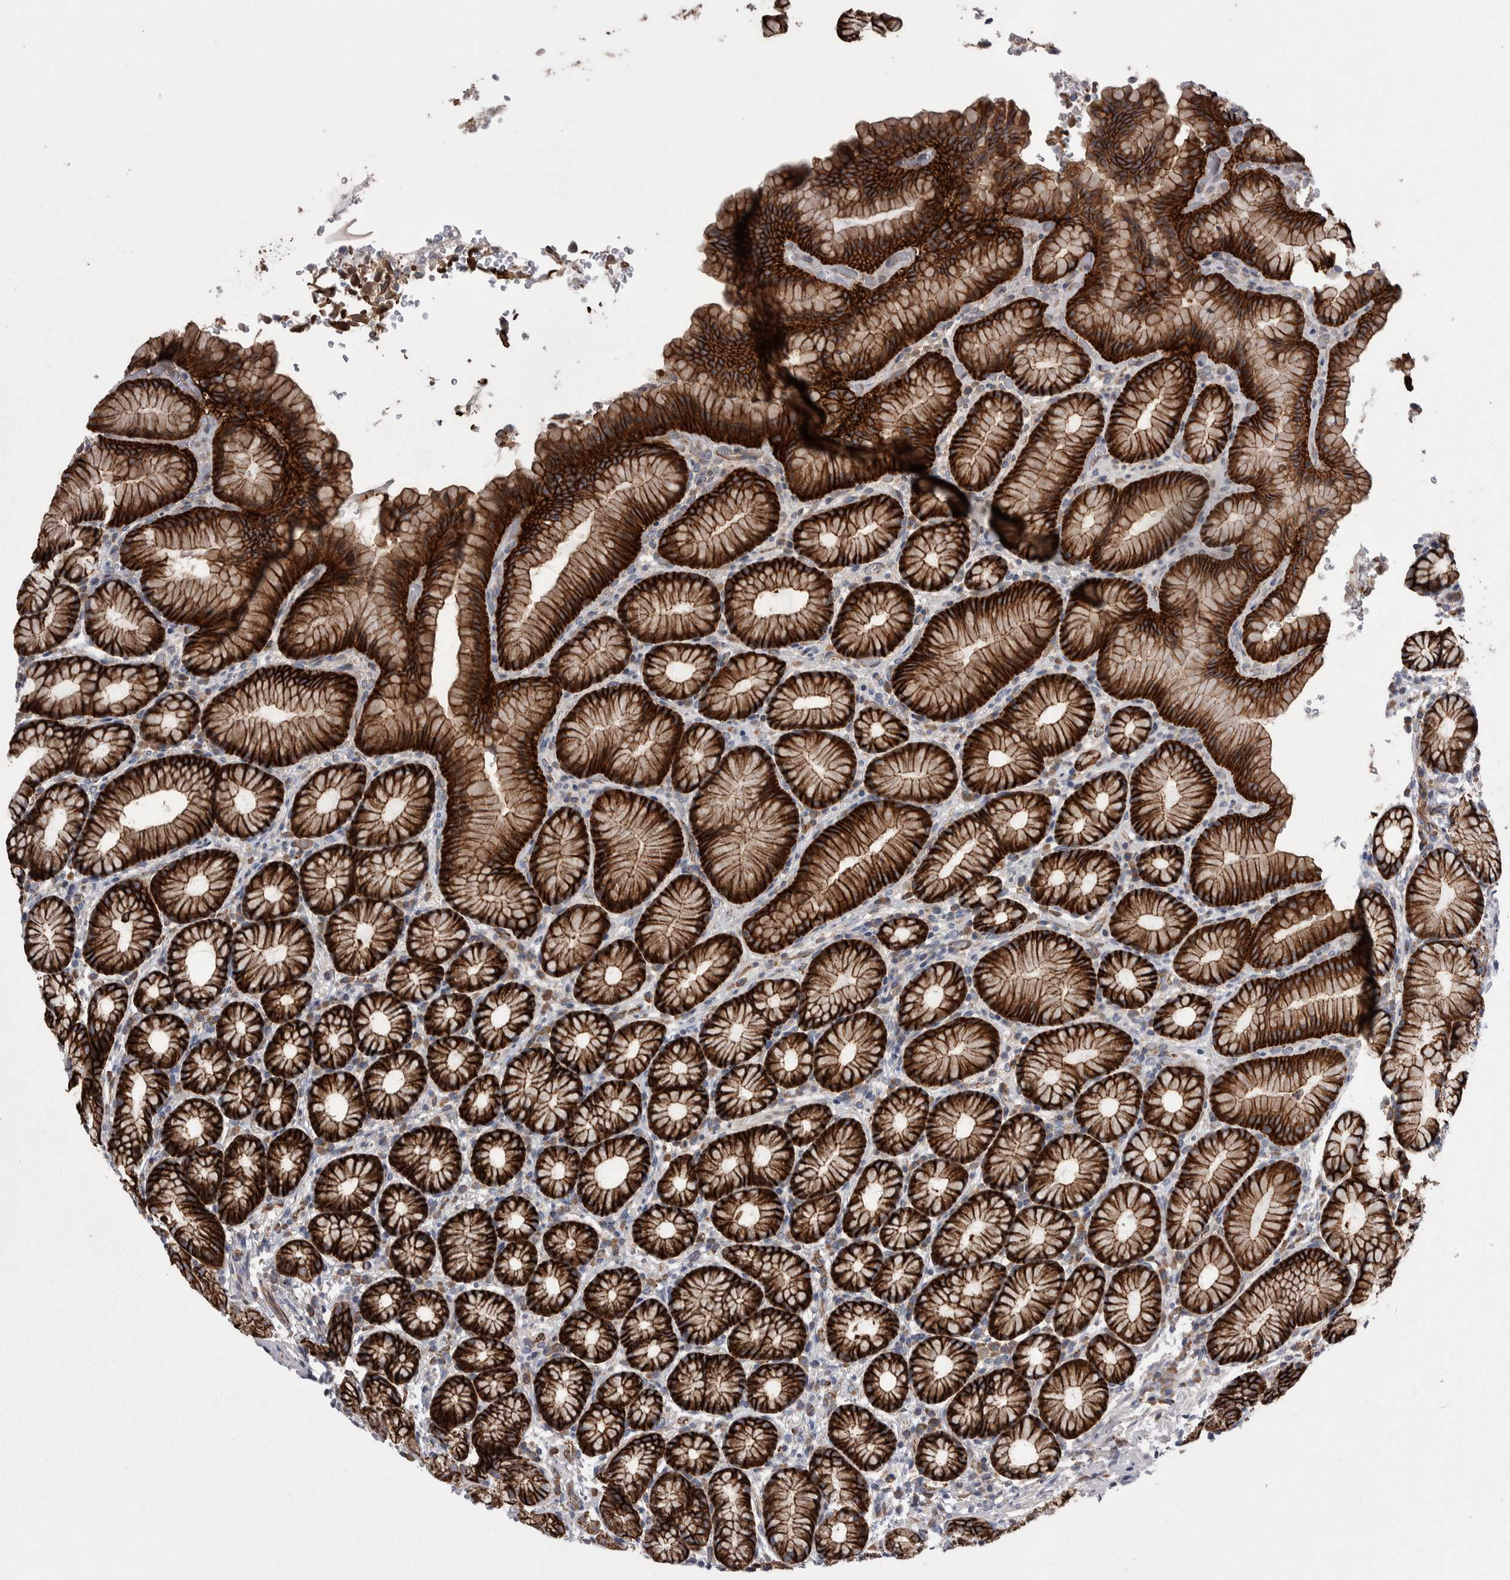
{"staining": {"intensity": "strong", "quantity": ">75%", "location": "cytoplasmic/membranous"}, "tissue": "stomach", "cell_type": "Glandular cells", "image_type": "normal", "snomed": [{"axis": "morphology", "description": "Normal tissue, NOS"}, {"axis": "topography", "description": "Stomach"}], "caption": "A high-resolution micrograph shows IHC staining of benign stomach, which displays strong cytoplasmic/membranous staining in about >75% of glandular cells.", "gene": "LIMA1", "patient": {"sex": "male", "age": 42}}